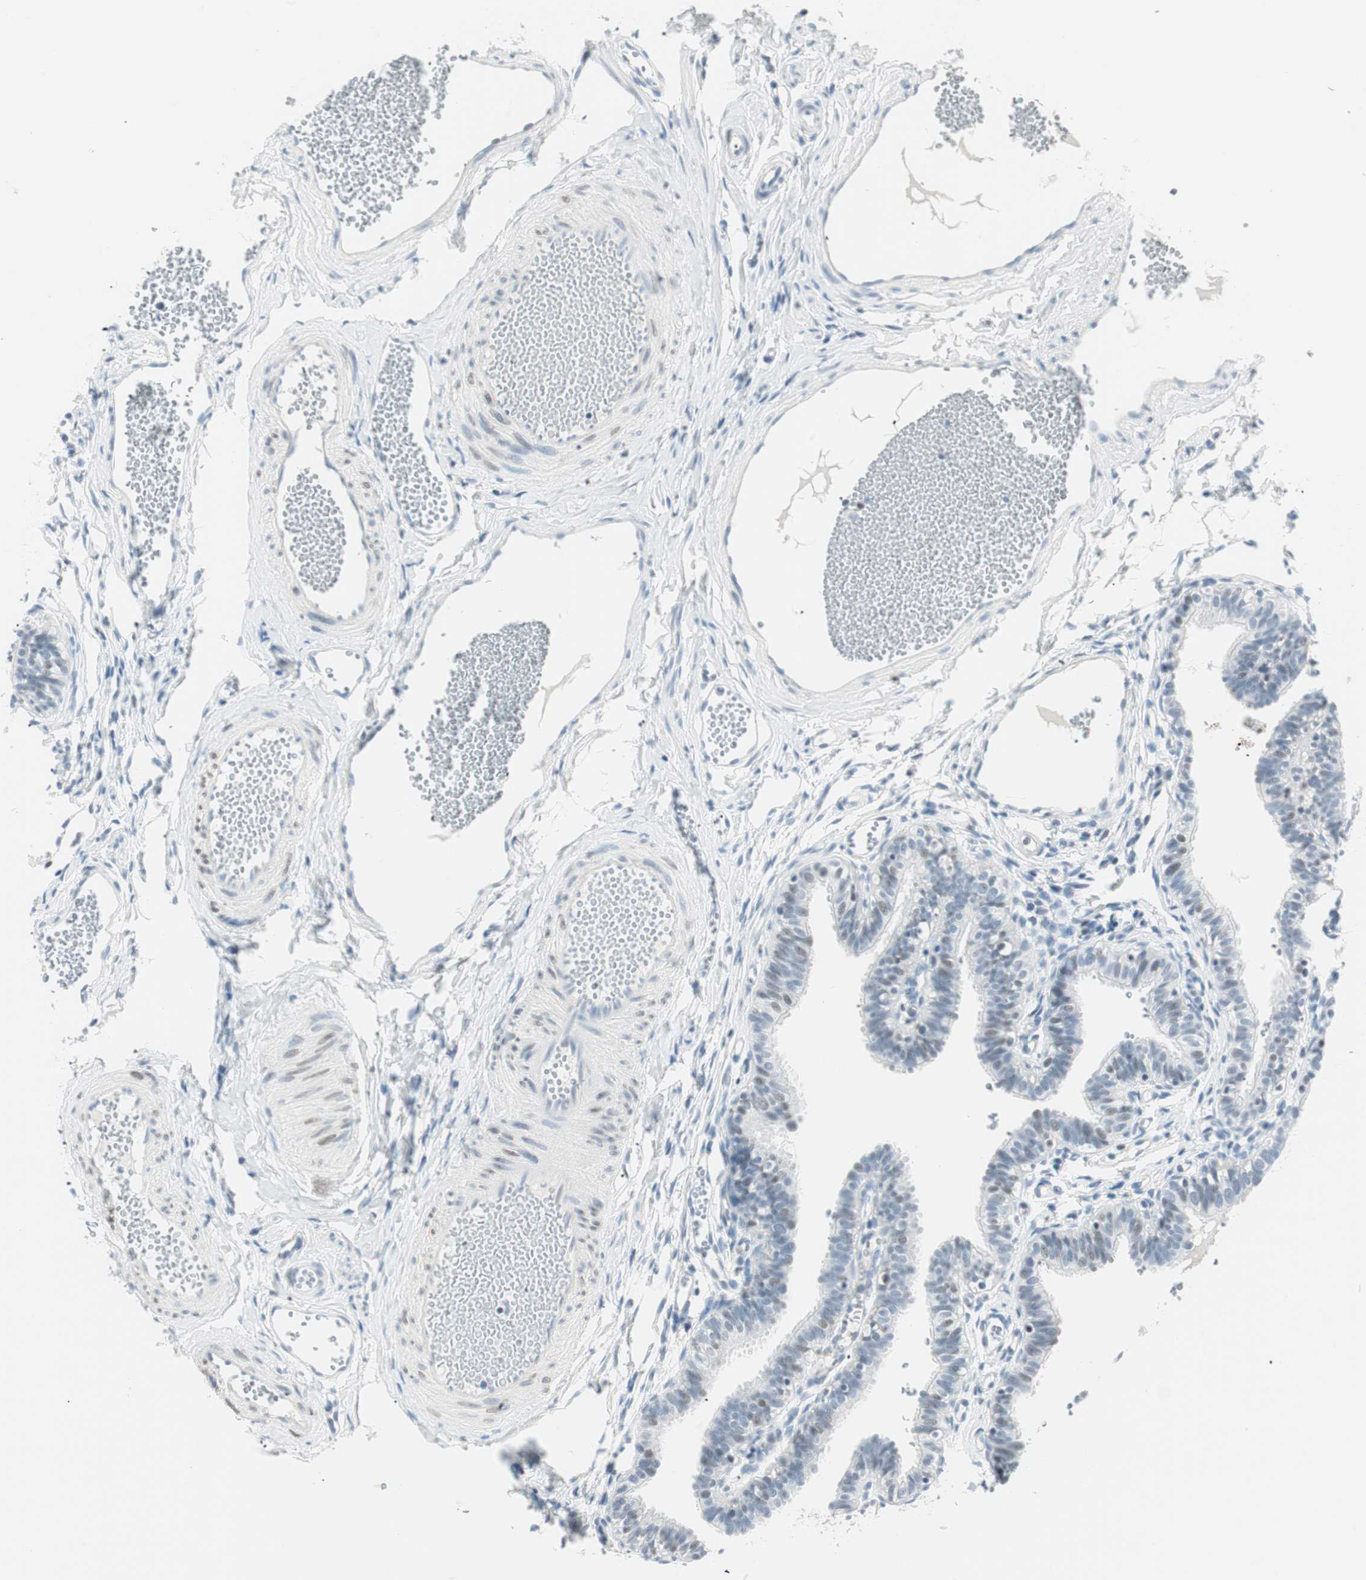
{"staining": {"intensity": "negative", "quantity": "none", "location": "none"}, "tissue": "fallopian tube", "cell_type": "Glandular cells", "image_type": "normal", "snomed": [{"axis": "morphology", "description": "Normal tissue, NOS"}, {"axis": "topography", "description": "Fallopian tube"}, {"axis": "topography", "description": "Placenta"}], "caption": "Immunohistochemistry (IHC) histopathology image of benign fallopian tube stained for a protein (brown), which exhibits no staining in glandular cells. (Brightfield microscopy of DAB IHC at high magnification).", "gene": "HOXB13", "patient": {"sex": "female", "age": 34}}